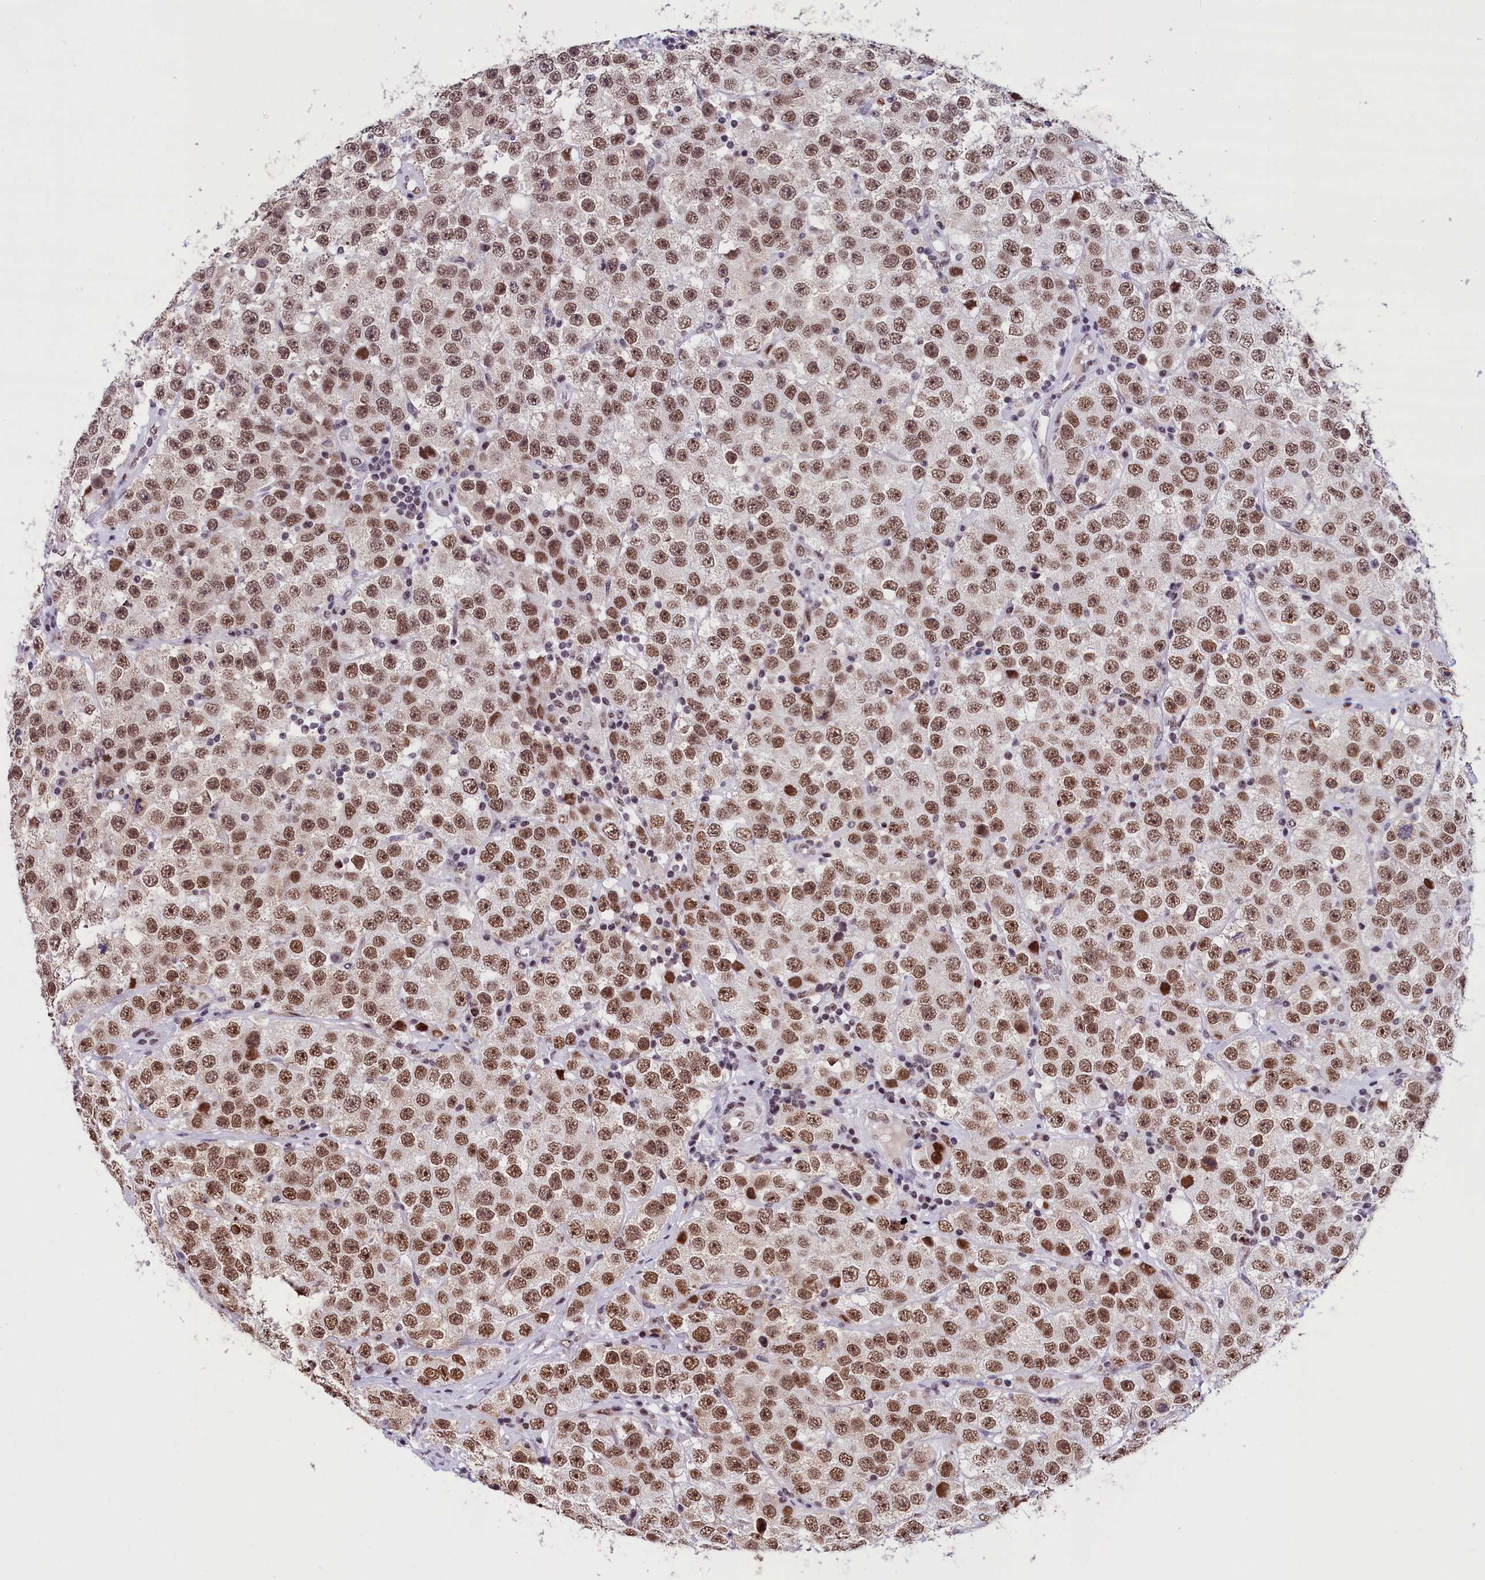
{"staining": {"intensity": "moderate", "quantity": ">75%", "location": "nuclear"}, "tissue": "testis cancer", "cell_type": "Tumor cells", "image_type": "cancer", "snomed": [{"axis": "morphology", "description": "Seminoma, NOS"}, {"axis": "topography", "description": "Testis"}], "caption": "The image reveals a brown stain indicating the presence of a protein in the nuclear of tumor cells in testis cancer (seminoma).", "gene": "CDYL2", "patient": {"sex": "male", "age": 28}}